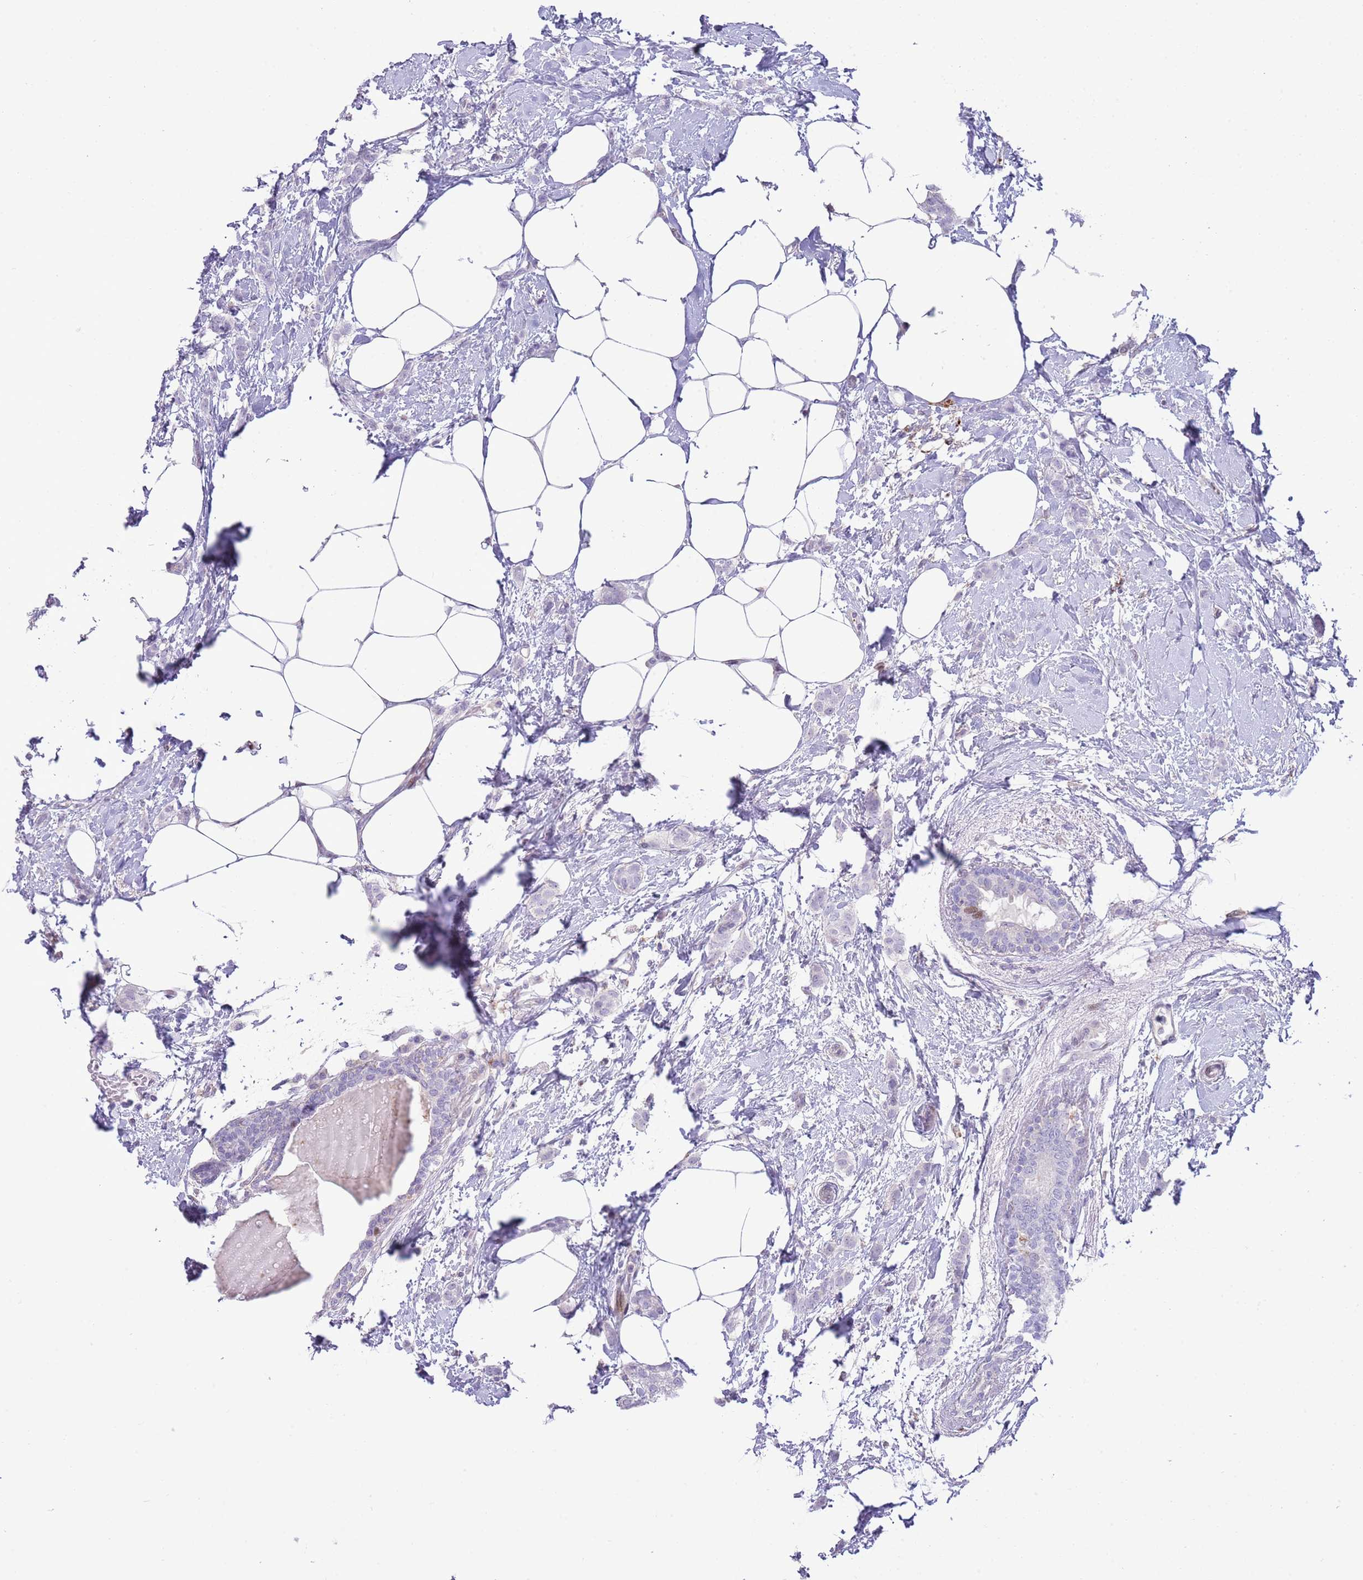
{"staining": {"intensity": "negative", "quantity": "none", "location": "none"}, "tissue": "breast cancer", "cell_type": "Tumor cells", "image_type": "cancer", "snomed": [{"axis": "morphology", "description": "Duct carcinoma"}, {"axis": "topography", "description": "Breast"}], "caption": "This is an immunohistochemistry micrograph of human breast intraductal carcinoma. There is no positivity in tumor cells.", "gene": "ANO8", "patient": {"sex": "female", "age": 72}}